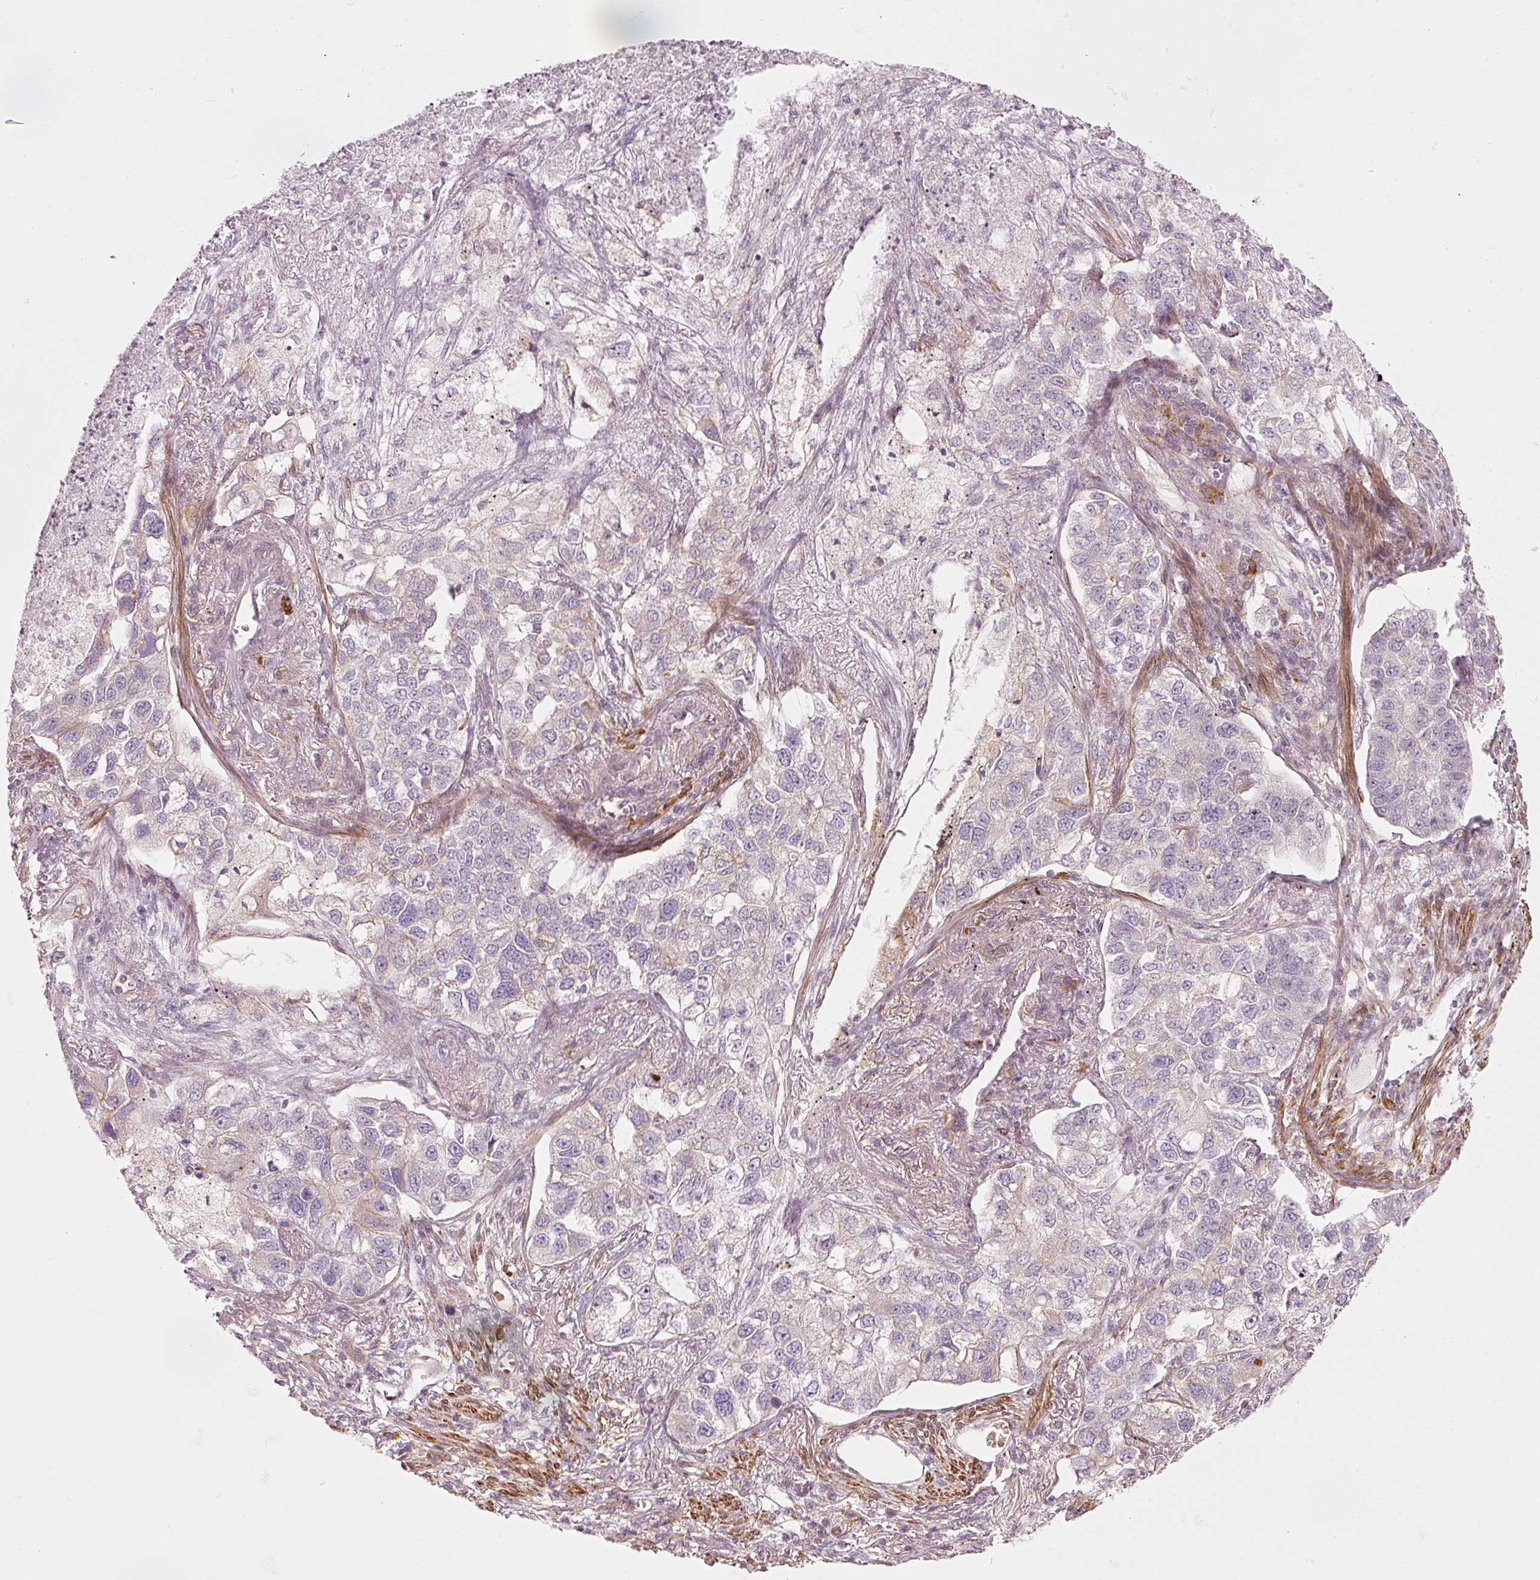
{"staining": {"intensity": "negative", "quantity": "none", "location": "none"}, "tissue": "lung cancer", "cell_type": "Tumor cells", "image_type": "cancer", "snomed": [{"axis": "morphology", "description": "Adenocarcinoma, NOS"}, {"axis": "topography", "description": "Lung"}], "caption": "Immunohistochemistry micrograph of lung cancer (adenocarcinoma) stained for a protein (brown), which shows no positivity in tumor cells.", "gene": "KCNQ1", "patient": {"sex": "male", "age": 49}}